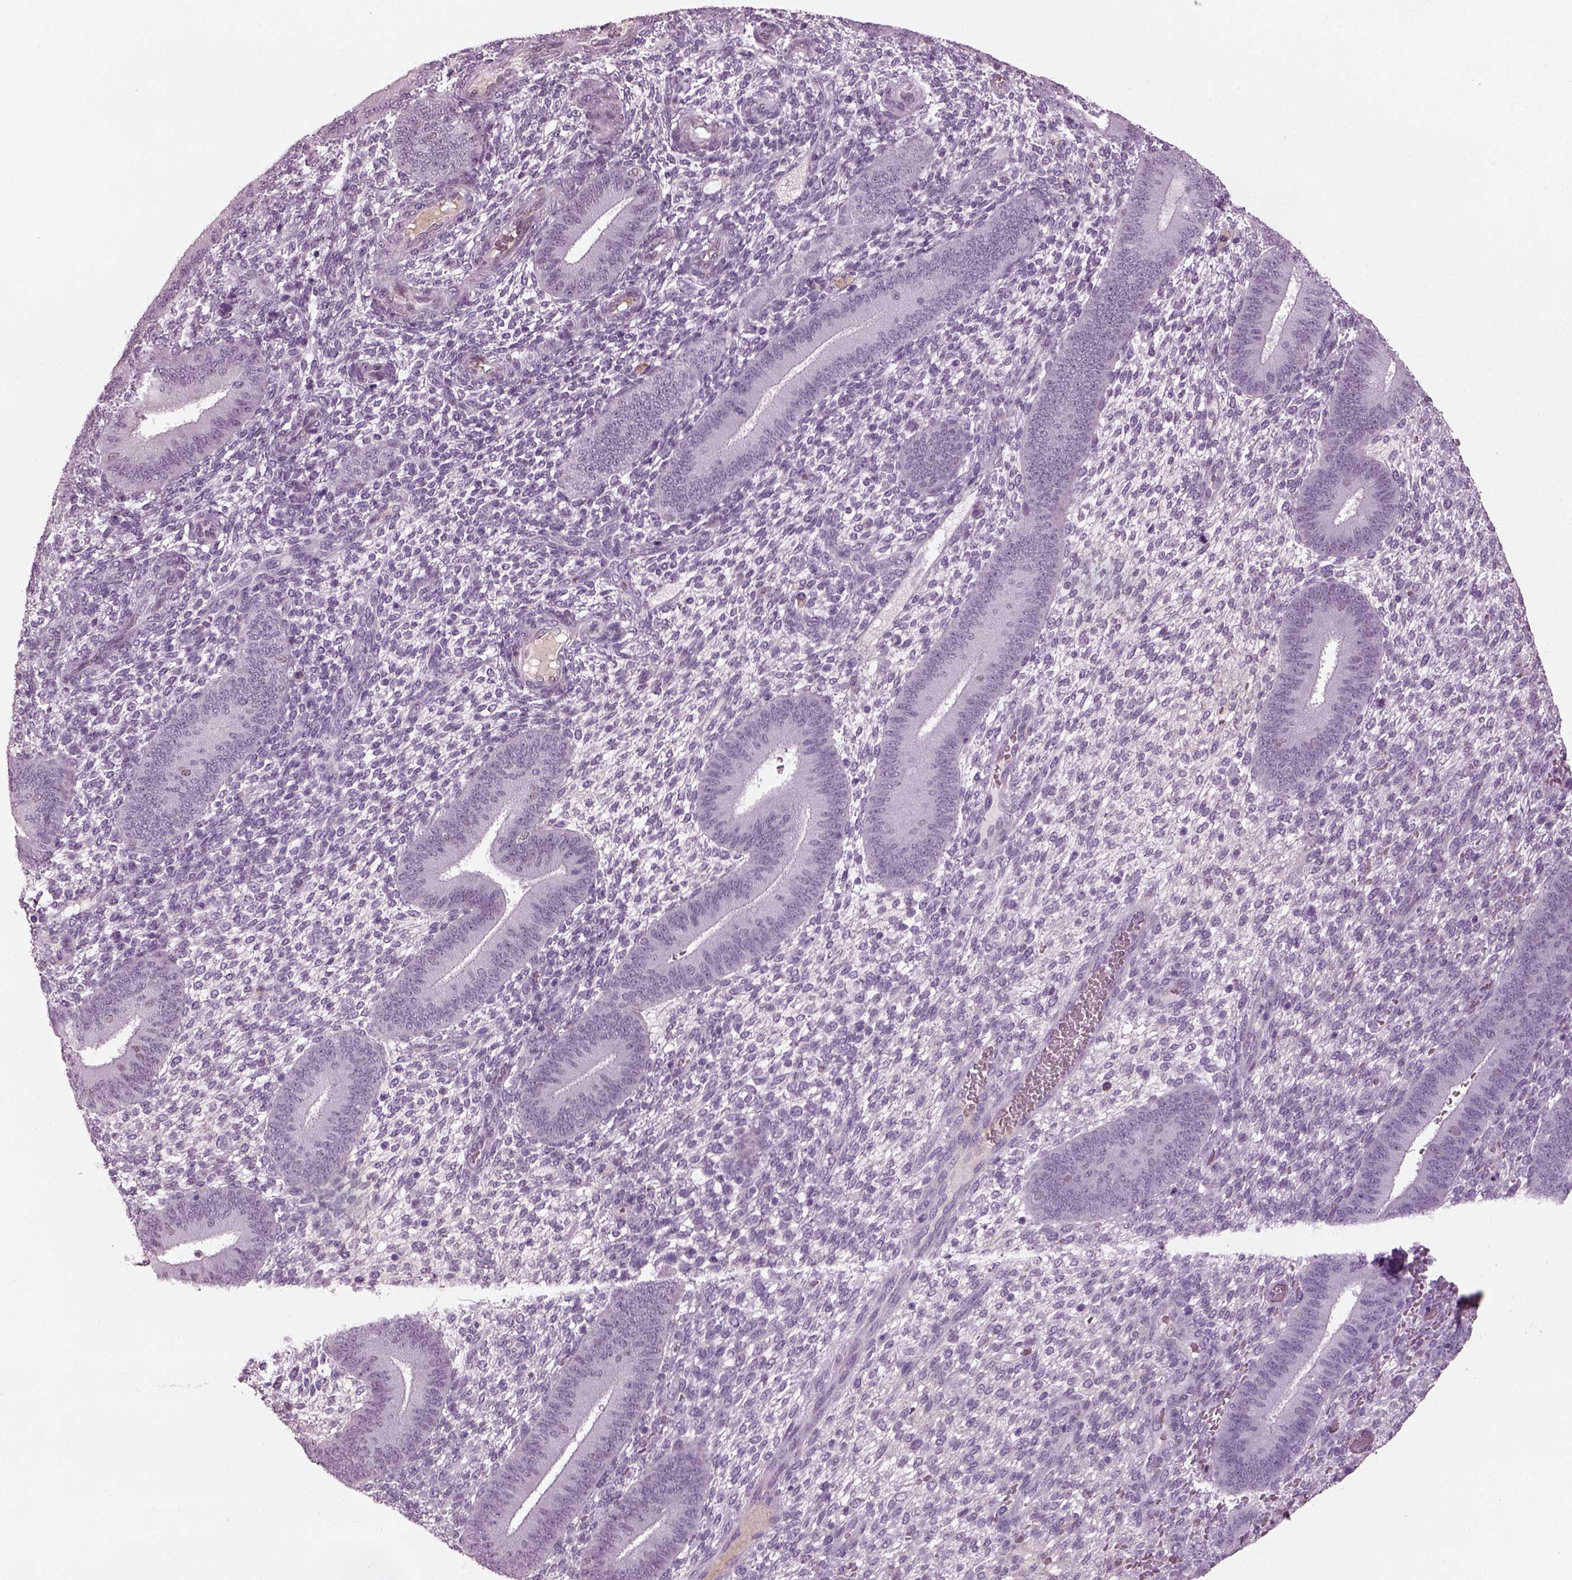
{"staining": {"intensity": "negative", "quantity": "none", "location": "none"}, "tissue": "endometrium", "cell_type": "Cells in endometrial stroma", "image_type": "normal", "snomed": [{"axis": "morphology", "description": "Normal tissue, NOS"}, {"axis": "topography", "description": "Endometrium"}], "caption": "Immunohistochemistry micrograph of benign endometrium: human endometrium stained with DAB (3,3'-diaminobenzidine) shows no significant protein positivity in cells in endometrial stroma.", "gene": "KRTAP3", "patient": {"sex": "female", "age": 39}}